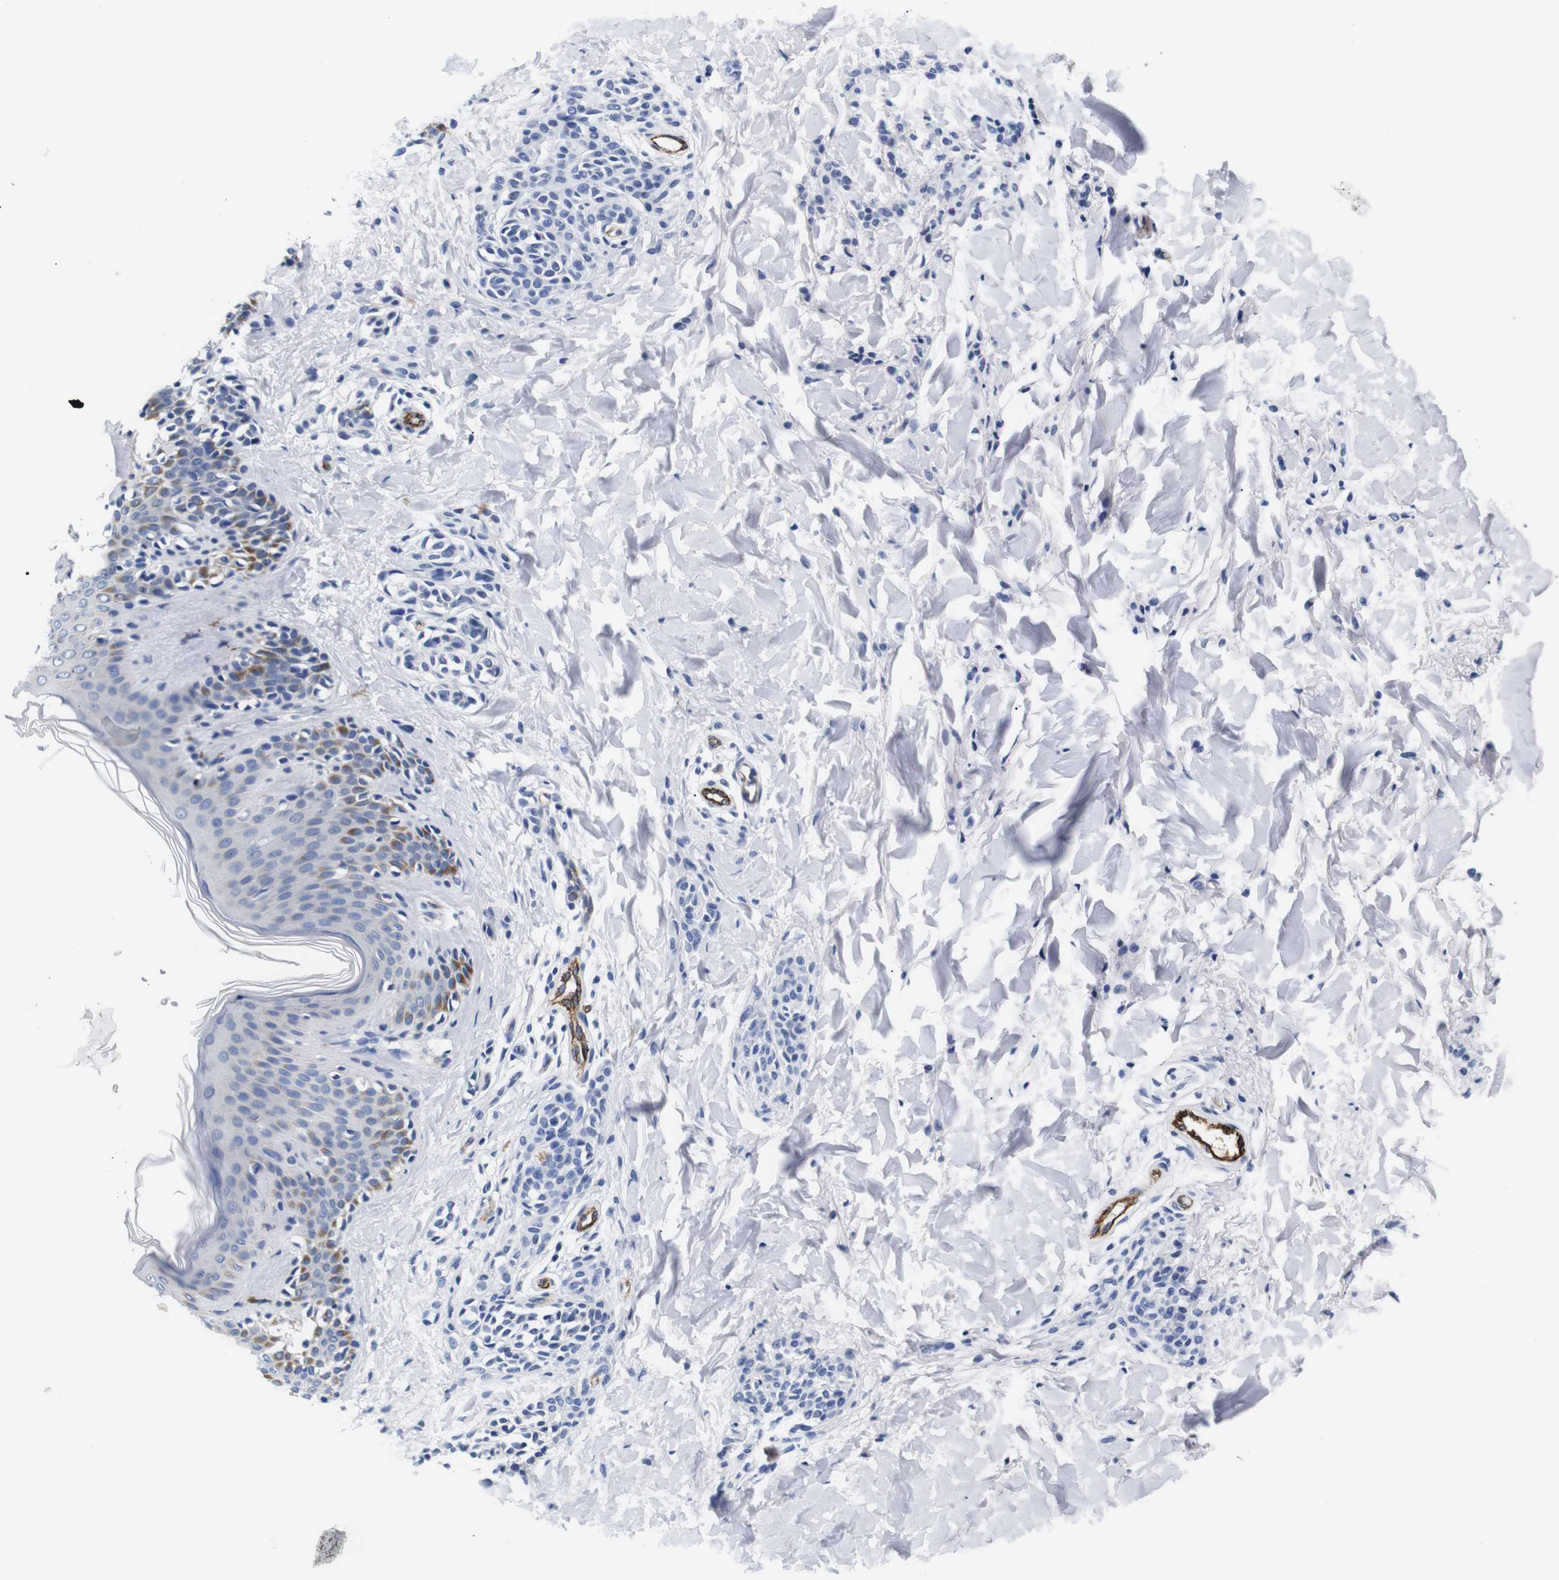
{"staining": {"intensity": "negative", "quantity": "none", "location": "none"}, "tissue": "skin", "cell_type": "Fibroblasts", "image_type": "normal", "snomed": [{"axis": "morphology", "description": "Normal tissue, NOS"}, {"axis": "topography", "description": "Skin"}], "caption": "Immunohistochemistry photomicrograph of benign human skin stained for a protein (brown), which reveals no expression in fibroblasts.", "gene": "MUC4", "patient": {"sex": "male", "age": 16}}